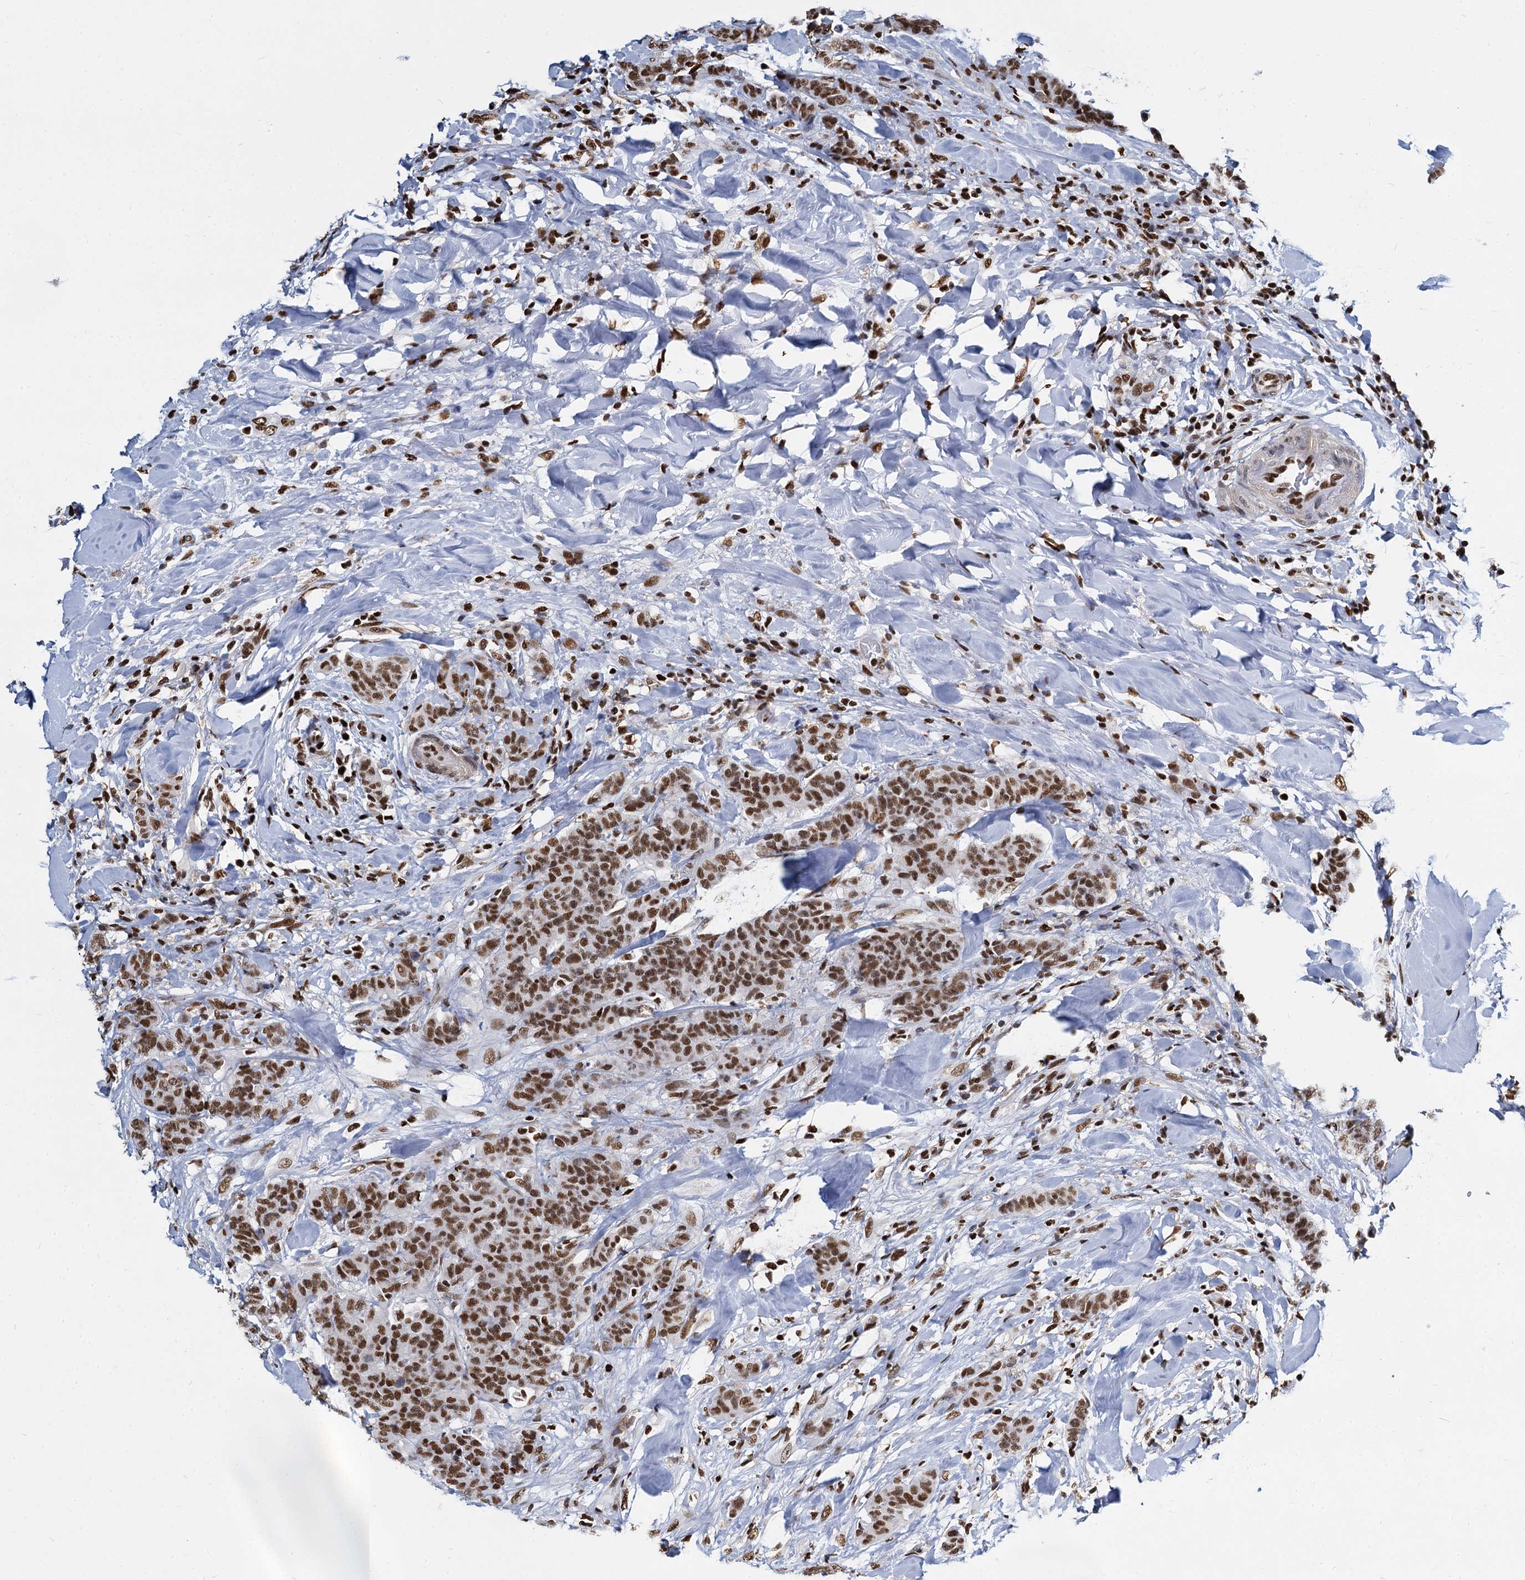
{"staining": {"intensity": "strong", "quantity": ">75%", "location": "nuclear"}, "tissue": "breast cancer", "cell_type": "Tumor cells", "image_type": "cancer", "snomed": [{"axis": "morphology", "description": "Duct carcinoma"}, {"axis": "topography", "description": "Breast"}], "caption": "Human breast invasive ductal carcinoma stained with a brown dye displays strong nuclear positive expression in approximately >75% of tumor cells.", "gene": "DCPS", "patient": {"sex": "female", "age": 40}}